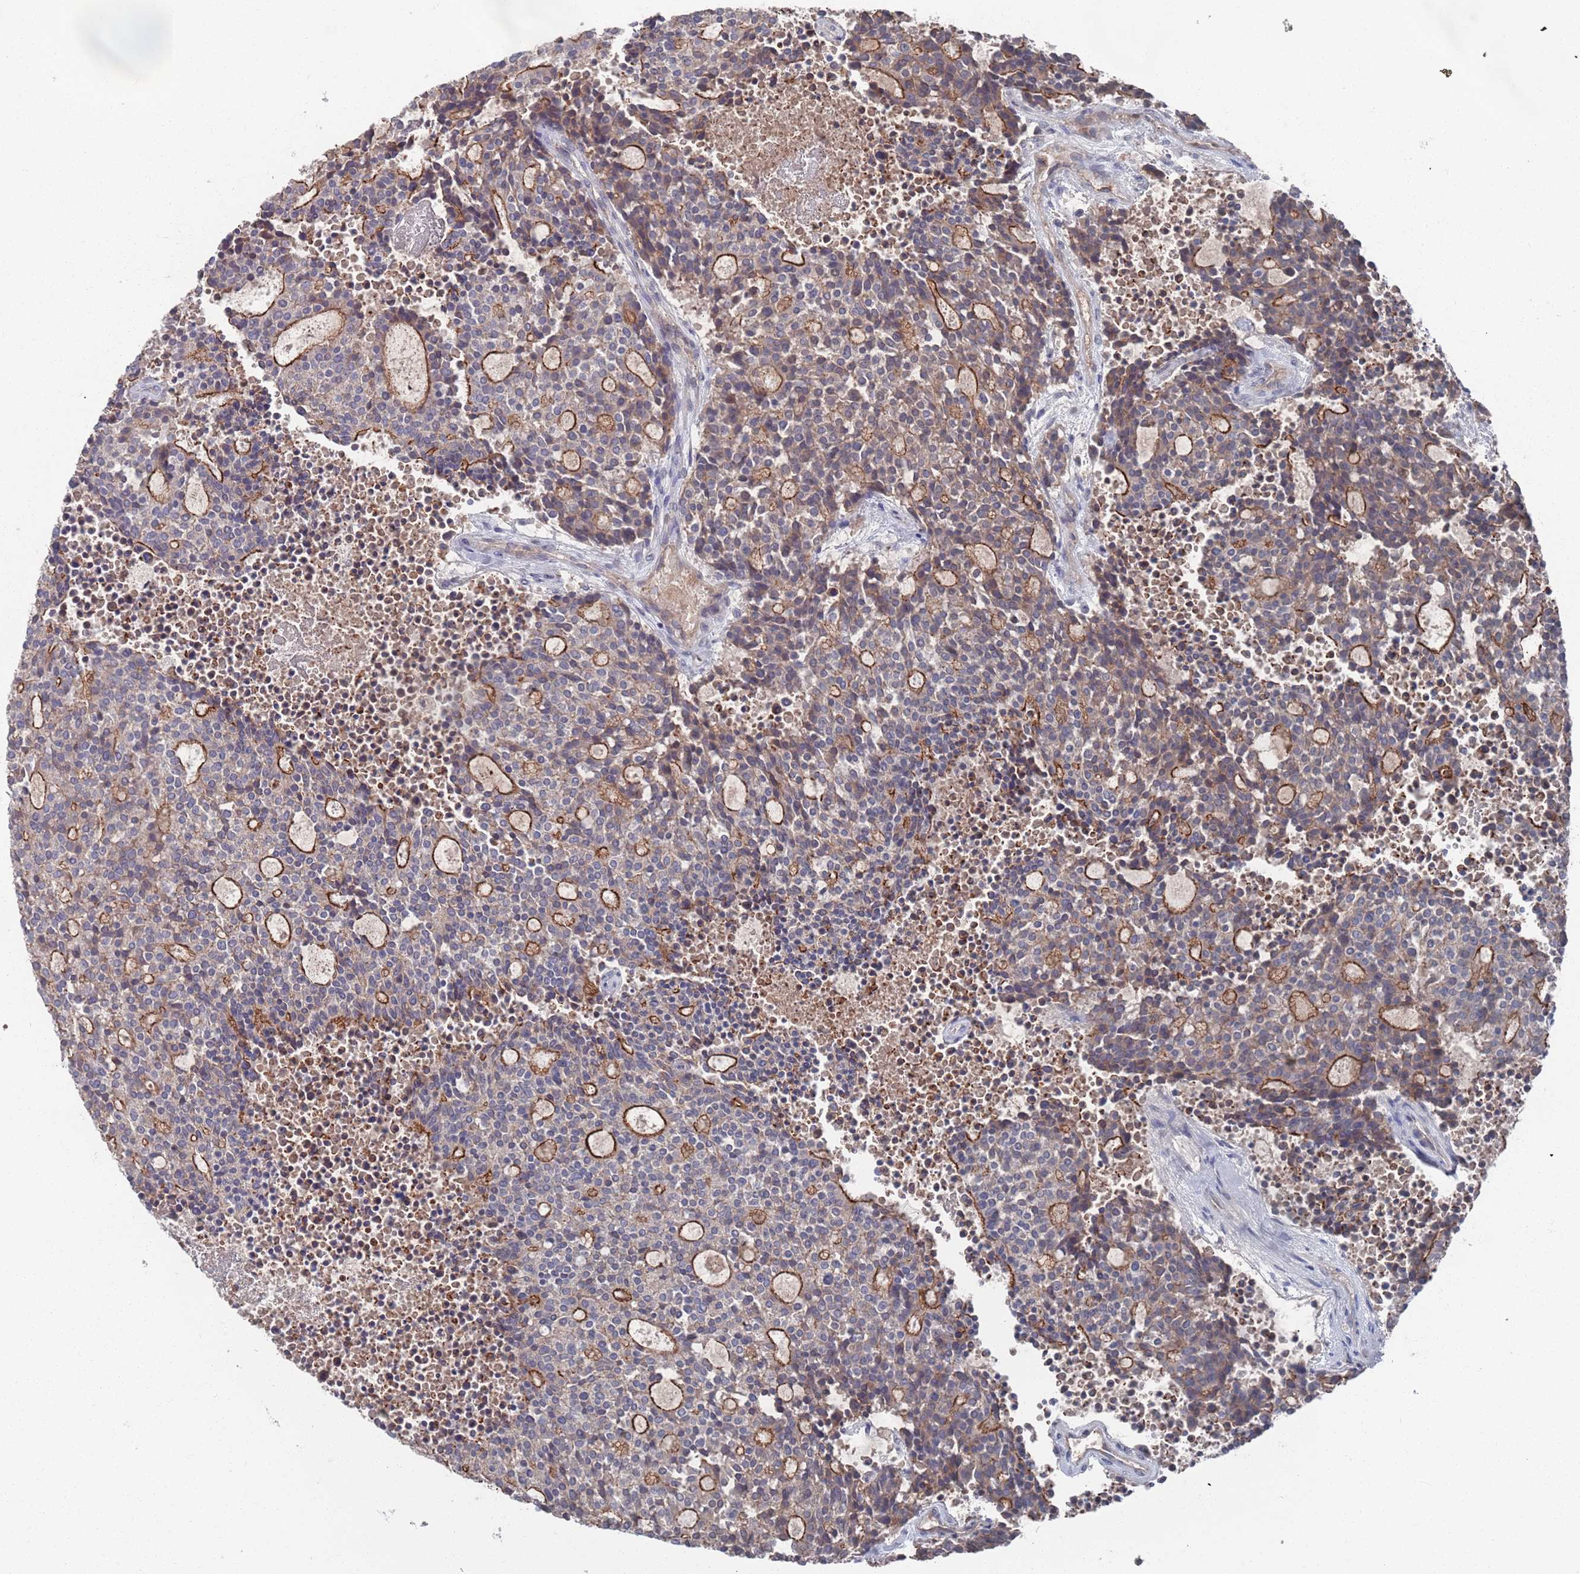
{"staining": {"intensity": "weak", "quantity": ">75%", "location": "cytoplasmic/membranous"}, "tissue": "carcinoid", "cell_type": "Tumor cells", "image_type": "cancer", "snomed": [{"axis": "morphology", "description": "Carcinoid, malignant, NOS"}, {"axis": "topography", "description": "Pancreas"}], "caption": "Protein expression analysis of human carcinoid (malignant) reveals weak cytoplasmic/membranous staining in approximately >75% of tumor cells.", "gene": "PLEKHA4", "patient": {"sex": "female", "age": 54}}